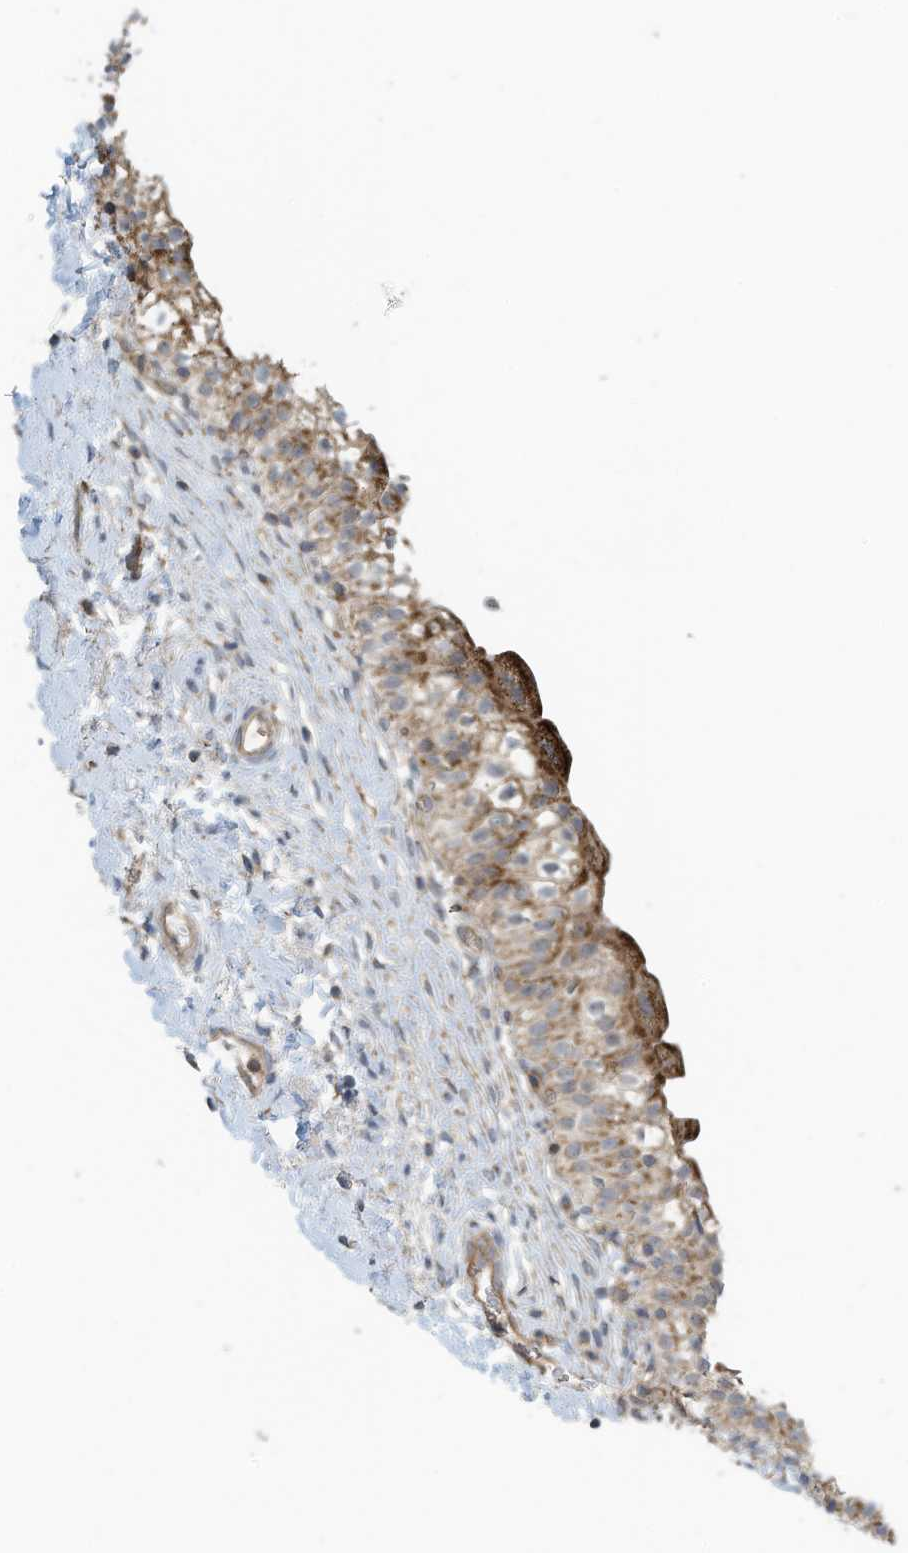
{"staining": {"intensity": "moderate", "quantity": ">75%", "location": "cytoplasmic/membranous"}, "tissue": "urinary bladder", "cell_type": "Urothelial cells", "image_type": "normal", "snomed": [{"axis": "morphology", "description": "Normal tissue, NOS"}, {"axis": "topography", "description": "Urinary bladder"}], "caption": "IHC staining of benign urinary bladder, which shows medium levels of moderate cytoplasmic/membranous expression in approximately >75% of urothelial cells indicating moderate cytoplasmic/membranous protein expression. The staining was performed using DAB (3,3'-diaminobenzidine) (brown) for protein detection and nuclei were counterstained in hematoxylin (blue).", "gene": "METTL6", "patient": {"sex": "male", "age": 55}}